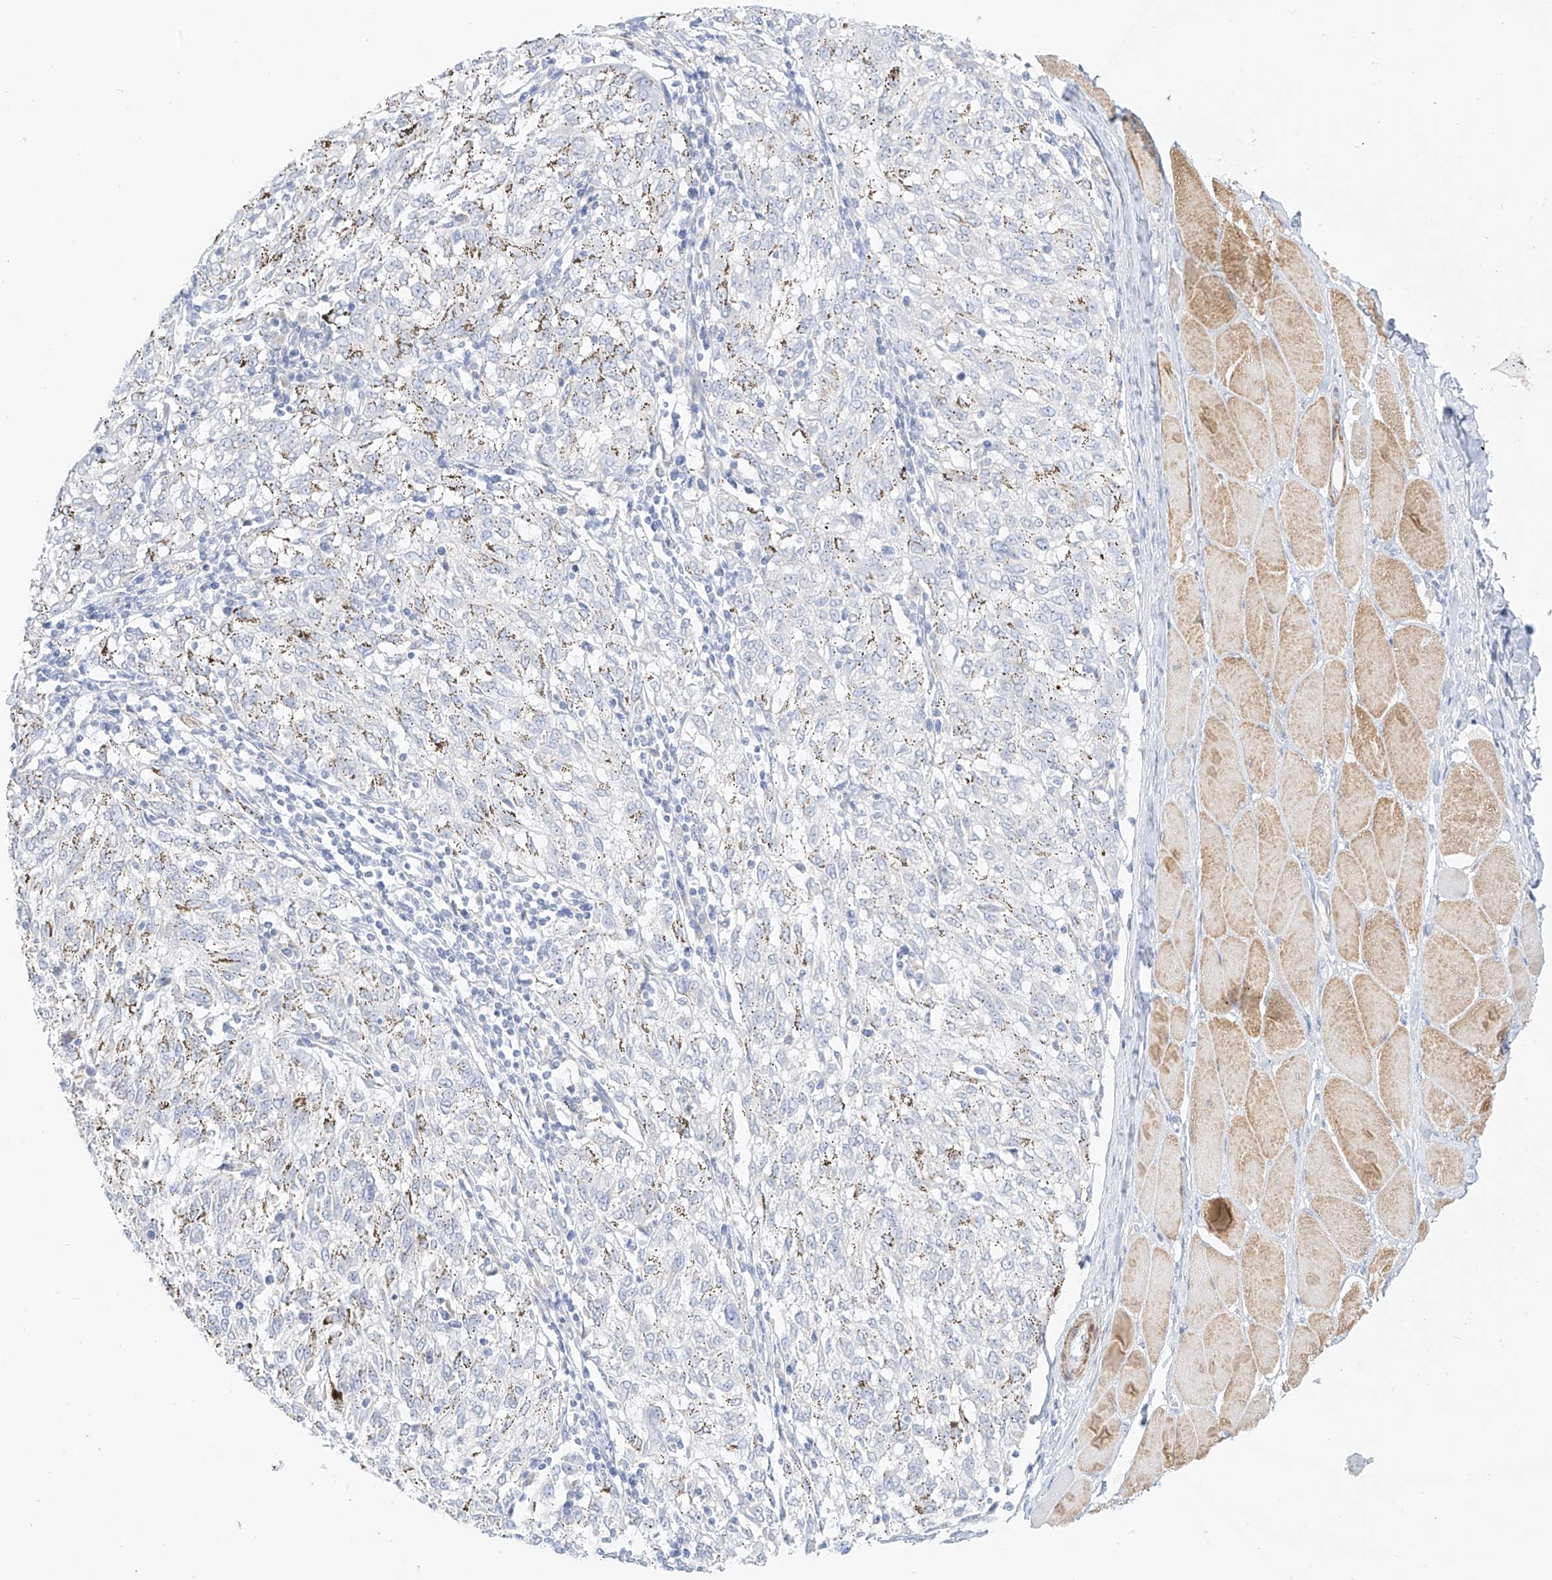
{"staining": {"intensity": "negative", "quantity": "none", "location": "none"}, "tissue": "melanoma", "cell_type": "Tumor cells", "image_type": "cancer", "snomed": [{"axis": "morphology", "description": "Malignant melanoma, NOS"}, {"axis": "topography", "description": "Skin"}], "caption": "High magnification brightfield microscopy of malignant melanoma stained with DAB (brown) and counterstained with hematoxylin (blue): tumor cells show no significant positivity.", "gene": "ST3GAL5", "patient": {"sex": "female", "age": 72}}